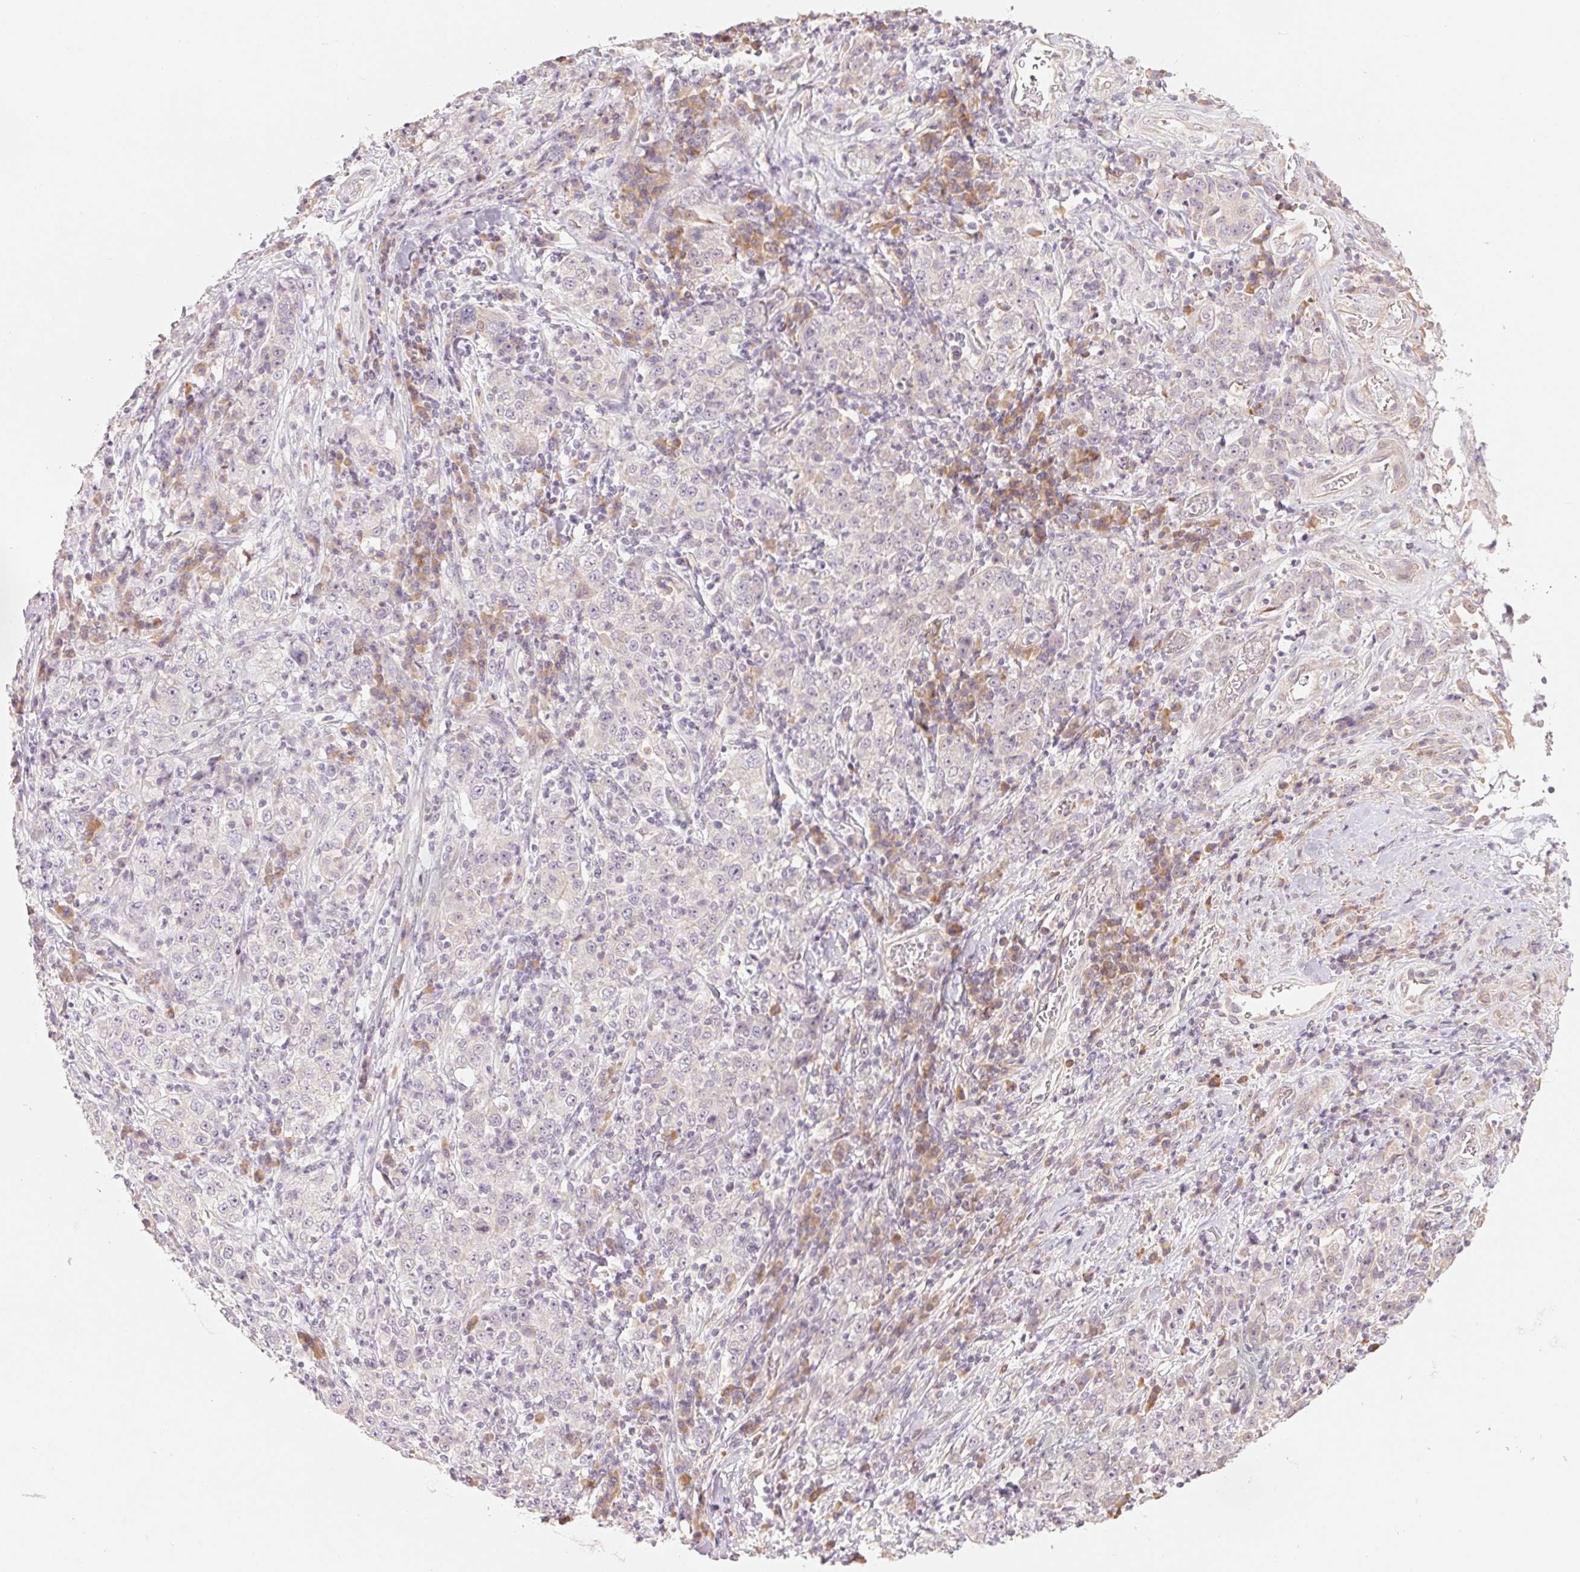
{"staining": {"intensity": "negative", "quantity": "none", "location": "none"}, "tissue": "stomach cancer", "cell_type": "Tumor cells", "image_type": "cancer", "snomed": [{"axis": "morphology", "description": "Normal tissue, NOS"}, {"axis": "morphology", "description": "Adenocarcinoma, NOS"}, {"axis": "topography", "description": "Stomach, upper"}, {"axis": "topography", "description": "Stomach"}], "caption": "High power microscopy image of an immunohistochemistry (IHC) histopathology image of adenocarcinoma (stomach), revealing no significant staining in tumor cells.", "gene": "DENND2C", "patient": {"sex": "male", "age": 59}}